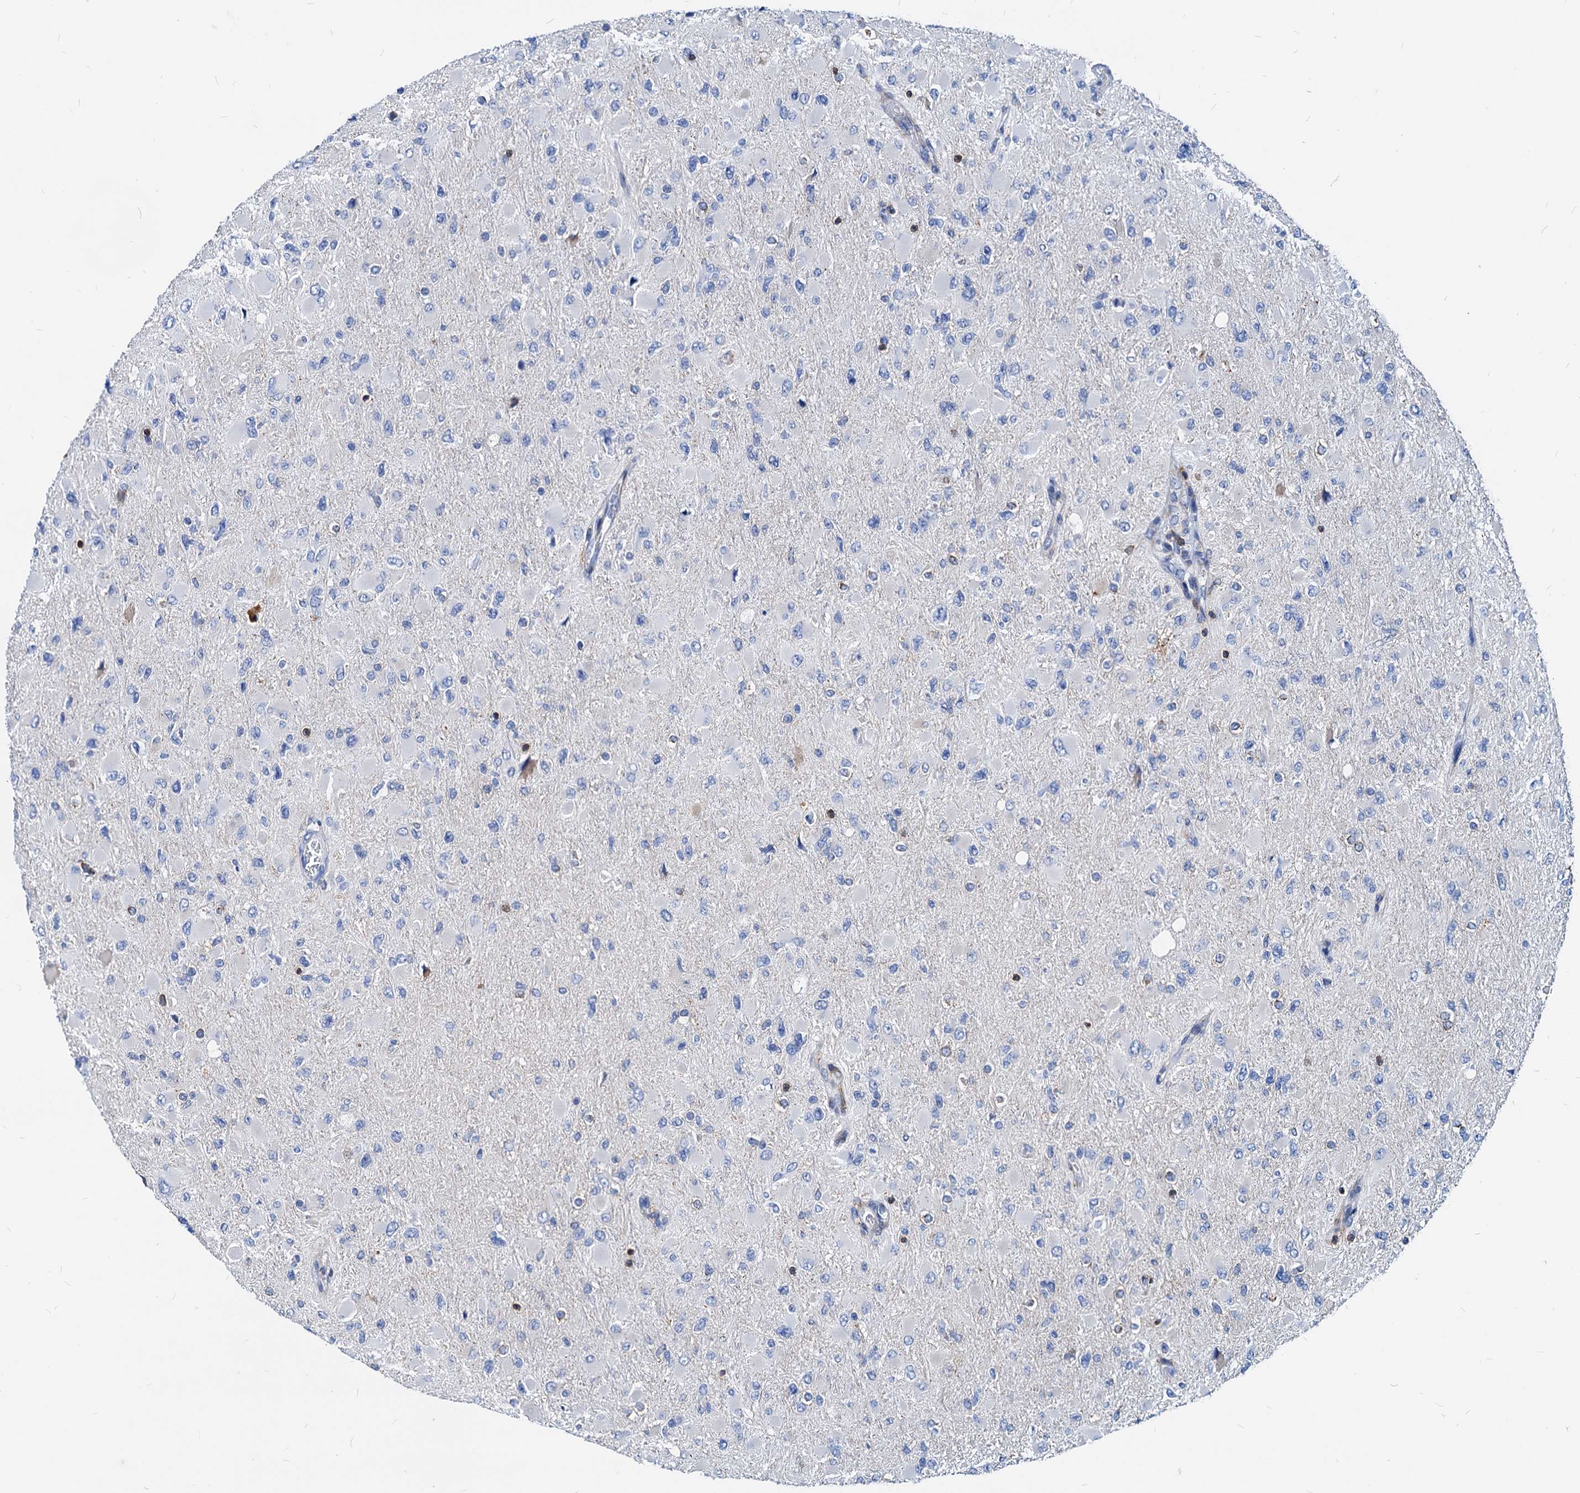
{"staining": {"intensity": "negative", "quantity": "none", "location": "none"}, "tissue": "glioma", "cell_type": "Tumor cells", "image_type": "cancer", "snomed": [{"axis": "morphology", "description": "Glioma, malignant, High grade"}, {"axis": "topography", "description": "Cerebral cortex"}], "caption": "DAB immunohistochemical staining of malignant glioma (high-grade) shows no significant staining in tumor cells.", "gene": "LCP2", "patient": {"sex": "female", "age": 36}}